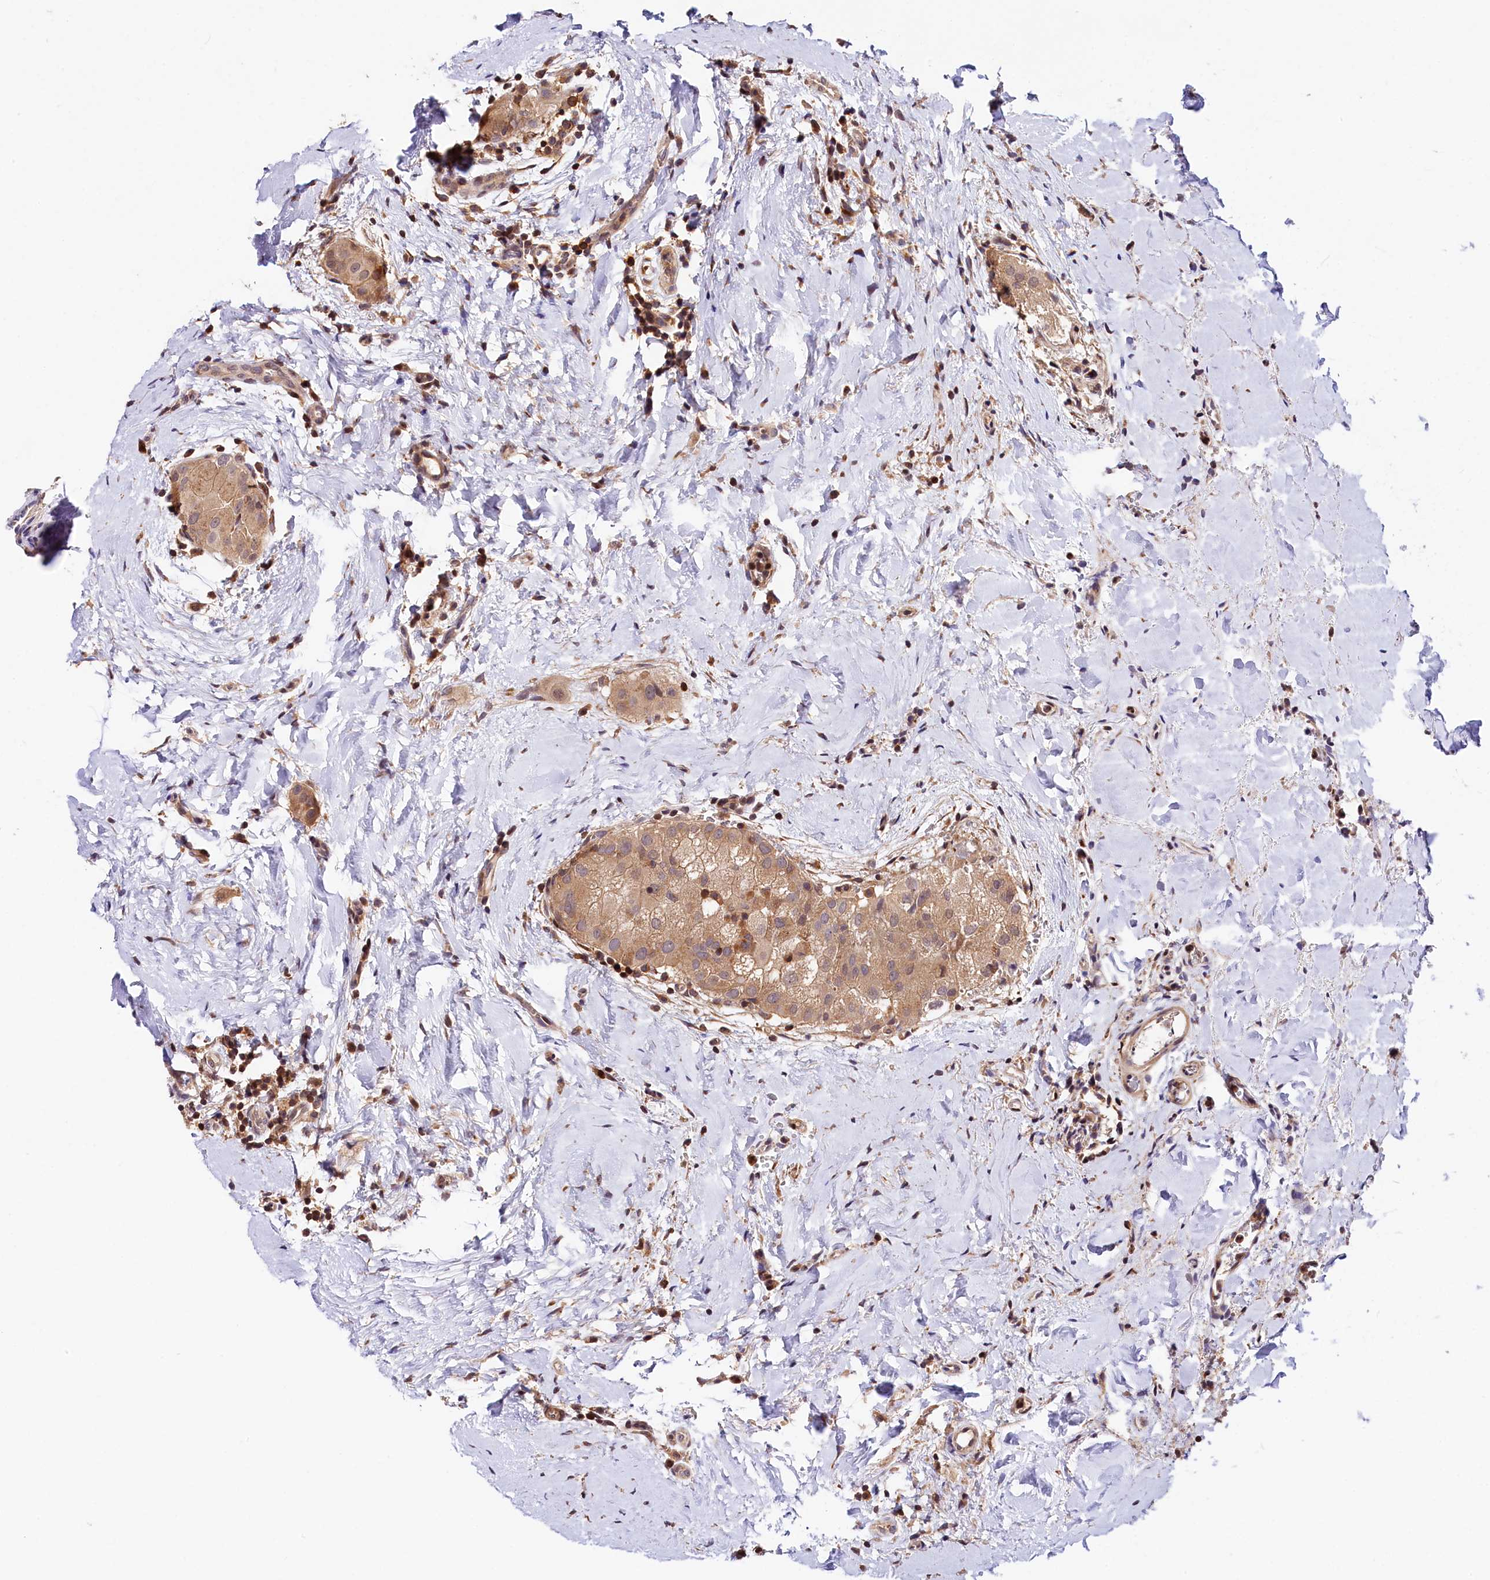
{"staining": {"intensity": "weak", "quantity": ">75%", "location": "cytoplasmic/membranous"}, "tissue": "thyroid cancer", "cell_type": "Tumor cells", "image_type": "cancer", "snomed": [{"axis": "morphology", "description": "Papillary adenocarcinoma, NOS"}, {"axis": "topography", "description": "Thyroid gland"}], "caption": "Thyroid cancer (papillary adenocarcinoma) stained with a brown dye demonstrates weak cytoplasmic/membranous positive staining in approximately >75% of tumor cells.", "gene": "CHORDC1", "patient": {"sex": "male", "age": 33}}